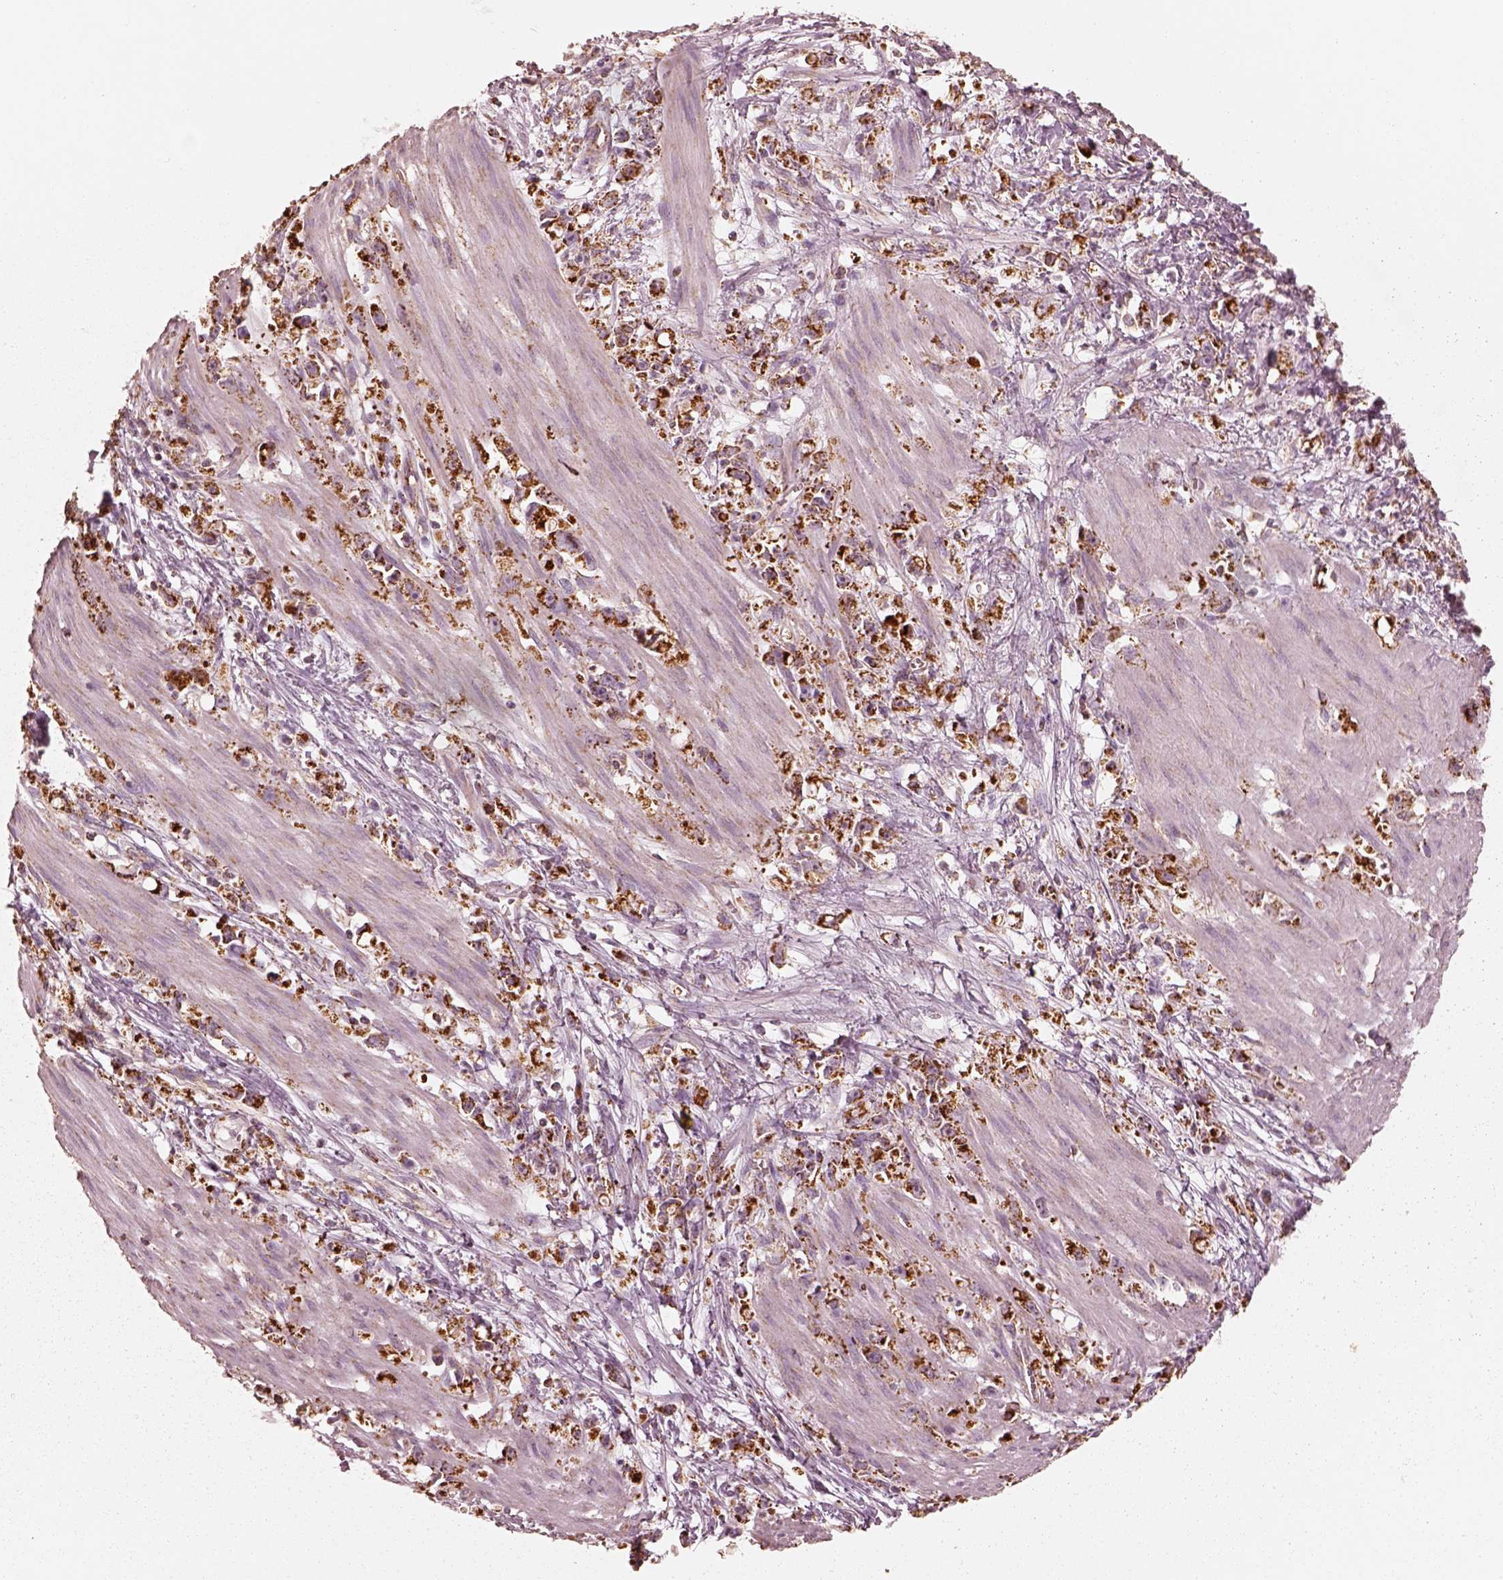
{"staining": {"intensity": "strong", "quantity": ">75%", "location": "cytoplasmic/membranous"}, "tissue": "stomach cancer", "cell_type": "Tumor cells", "image_type": "cancer", "snomed": [{"axis": "morphology", "description": "Adenocarcinoma, NOS"}, {"axis": "topography", "description": "Stomach"}], "caption": "The micrograph demonstrates staining of adenocarcinoma (stomach), revealing strong cytoplasmic/membranous protein expression (brown color) within tumor cells. (Stains: DAB (3,3'-diaminobenzidine) in brown, nuclei in blue, Microscopy: brightfield microscopy at high magnification).", "gene": "ENTPD6", "patient": {"sex": "female", "age": 59}}